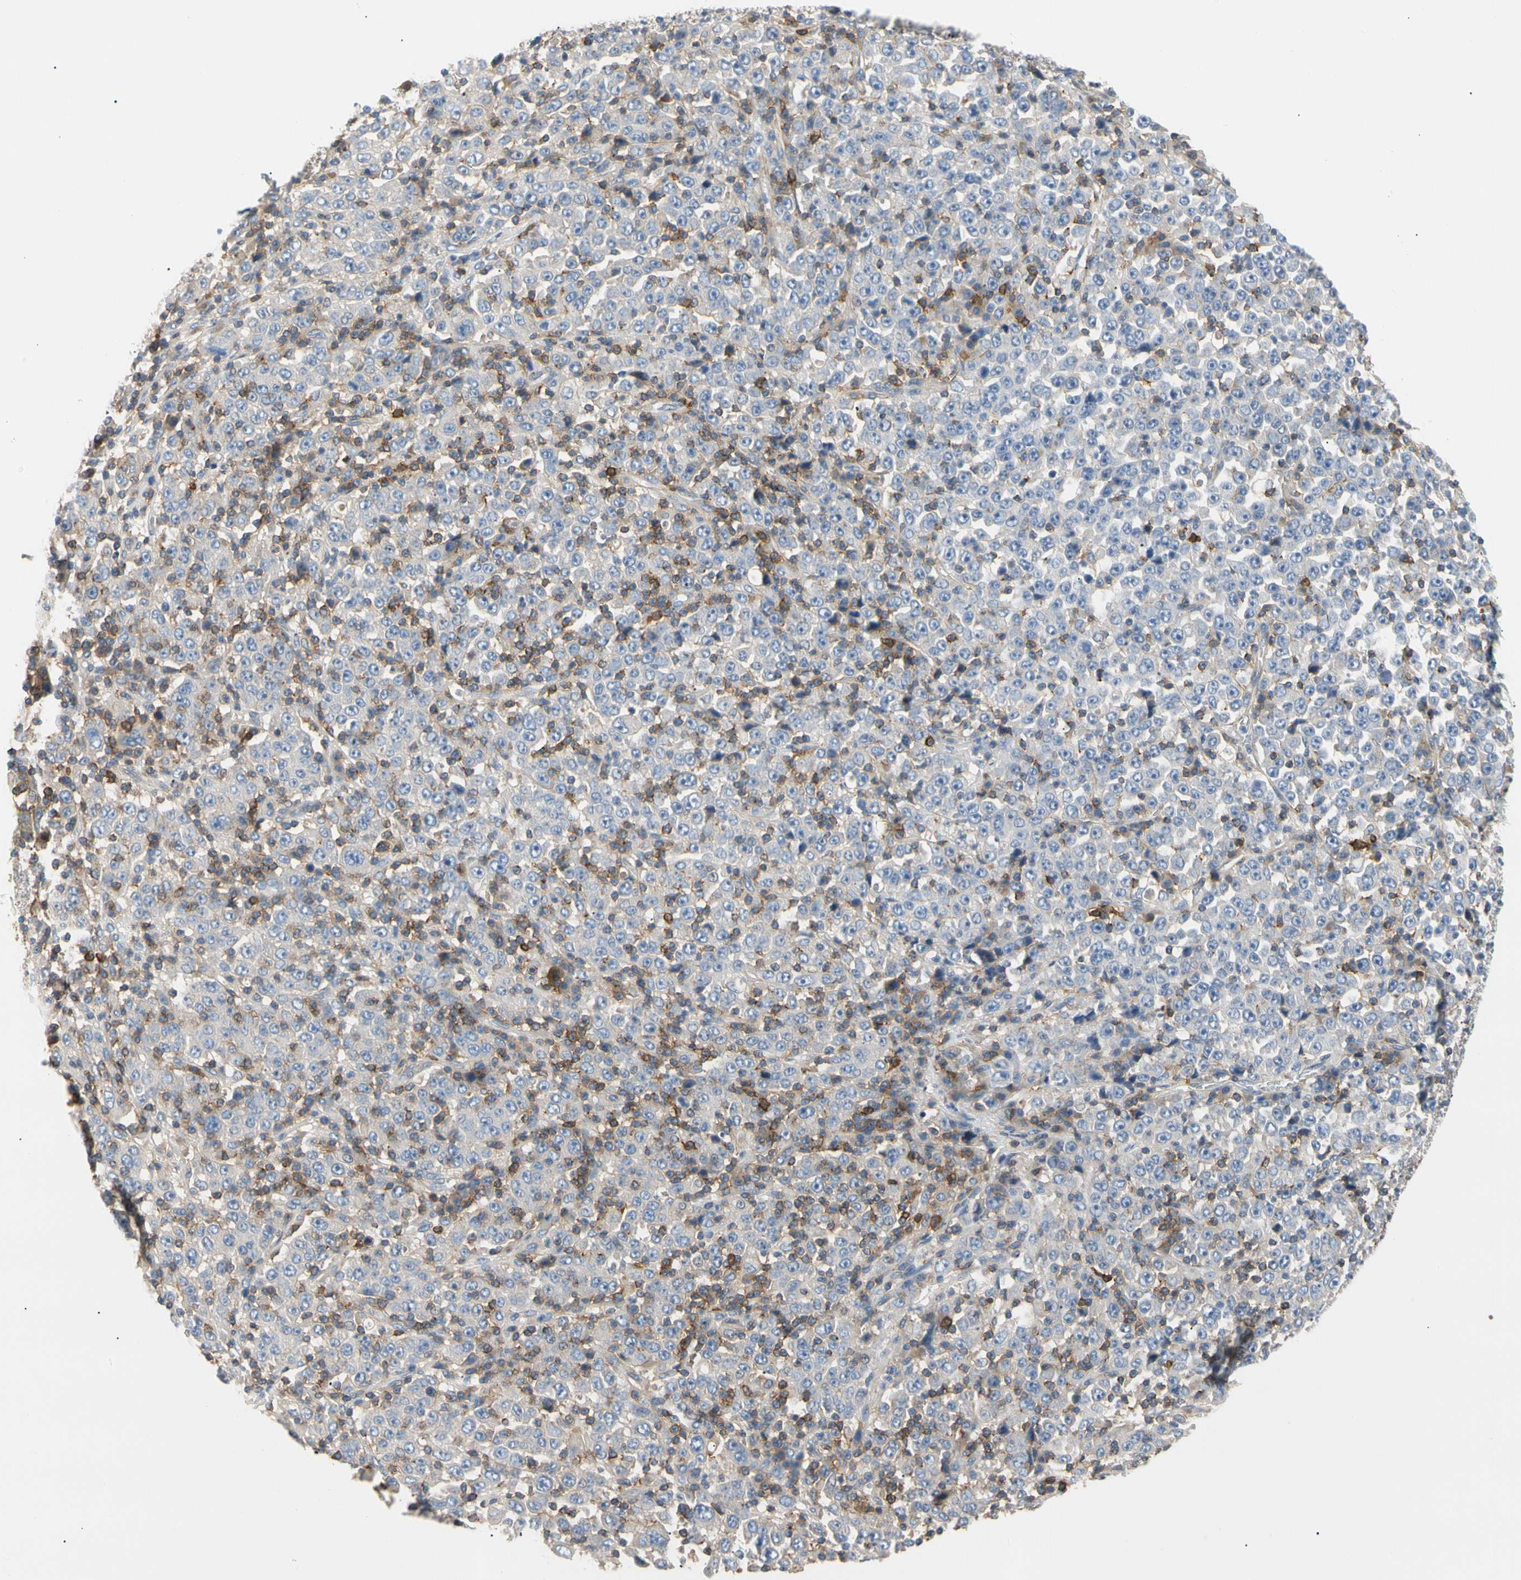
{"staining": {"intensity": "moderate", "quantity": "25%-75%", "location": "cytoplasmic/membranous"}, "tissue": "stomach cancer", "cell_type": "Tumor cells", "image_type": "cancer", "snomed": [{"axis": "morphology", "description": "Normal tissue, NOS"}, {"axis": "morphology", "description": "Adenocarcinoma, NOS"}, {"axis": "topography", "description": "Stomach, upper"}, {"axis": "topography", "description": "Stomach"}], "caption": "The immunohistochemical stain highlights moderate cytoplasmic/membranous expression in tumor cells of adenocarcinoma (stomach) tissue. (Stains: DAB (3,3'-diaminobenzidine) in brown, nuclei in blue, Microscopy: brightfield microscopy at high magnification).", "gene": "TNFRSF18", "patient": {"sex": "male", "age": 59}}